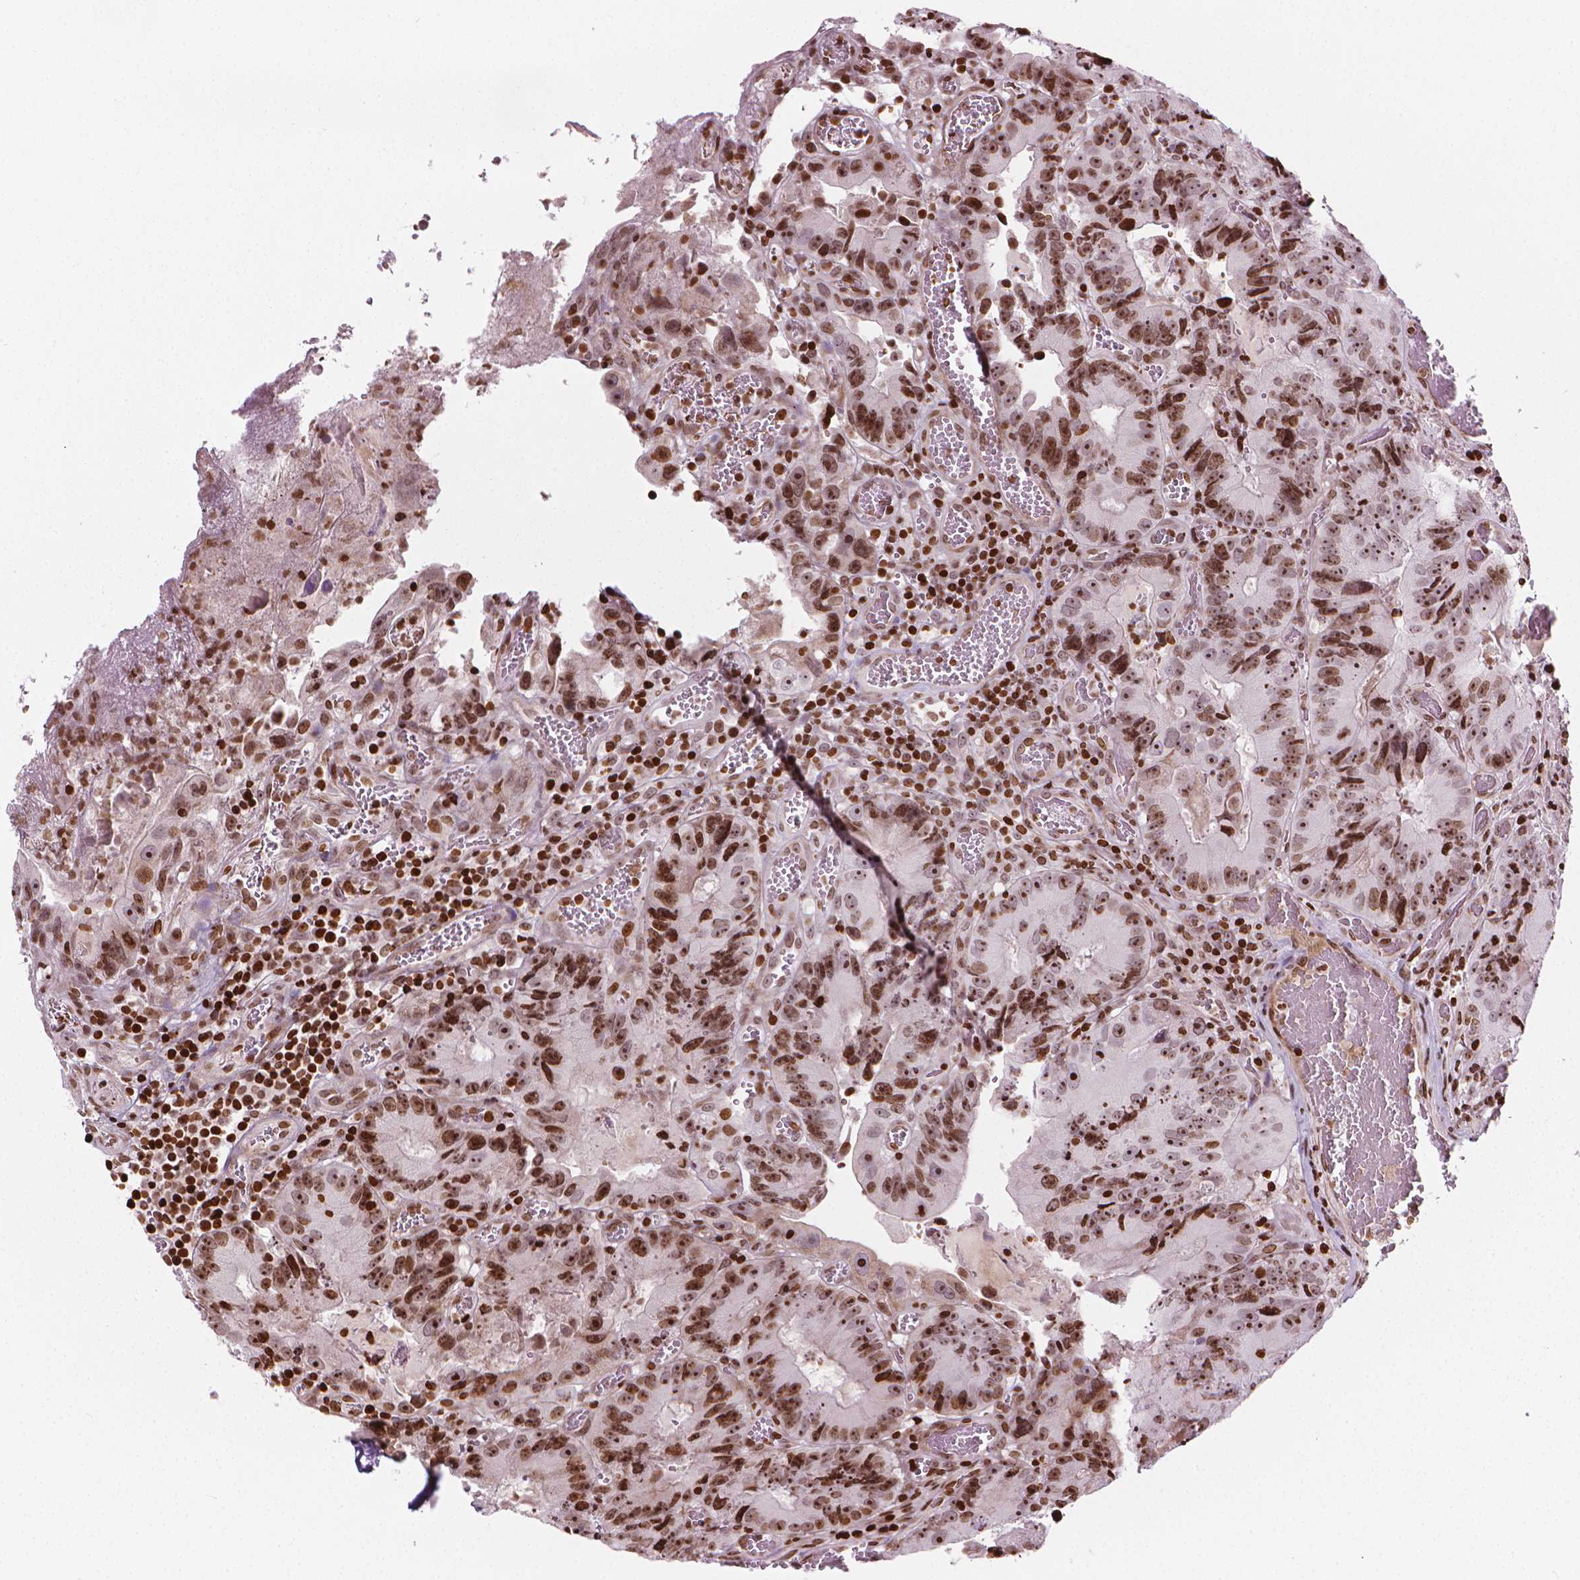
{"staining": {"intensity": "strong", "quantity": ">75%", "location": "nuclear"}, "tissue": "colorectal cancer", "cell_type": "Tumor cells", "image_type": "cancer", "snomed": [{"axis": "morphology", "description": "Adenocarcinoma, NOS"}, {"axis": "topography", "description": "Colon"}], "caption": "This histopathology image displays immunohistochemistry staining of colorectal cancer (adenocarcinoma), with high strong nuclear expression in about >75% of tumor cells.", "gene": "PIP4K2A", "patient": {"sex": "female", "age": 86}}